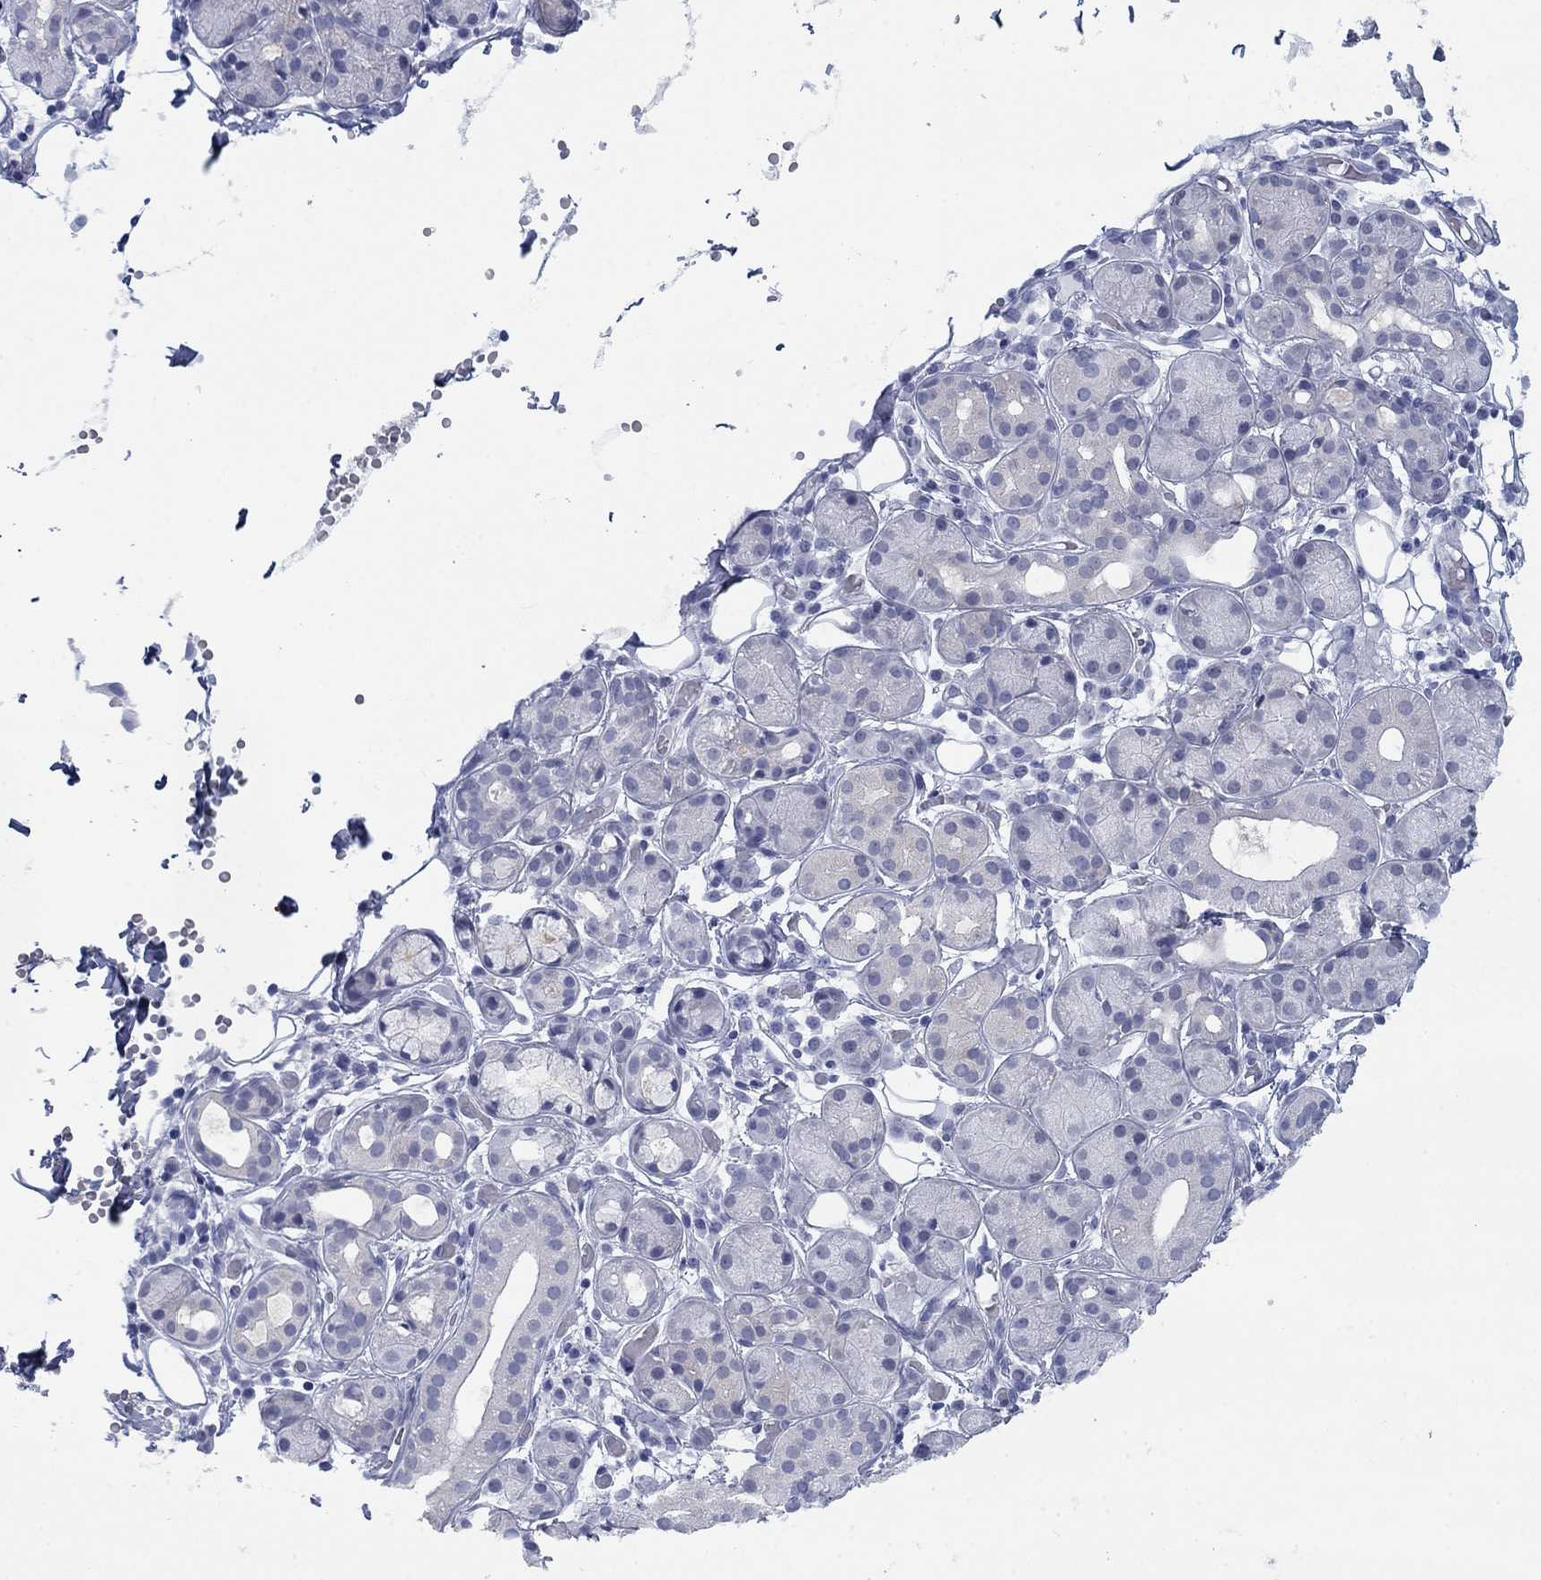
{"staining": {"intensity": "negative", "quantity": "none", "location": "none"}, "tissue": "salivary gland", "cell_type": "Glandular cells", "image_type": "normal", "snomed": [{"axis": "morphology", "description": "Normal tissue, NOS"}, {"axis": "topography", "description": "Salivary gland"}, {"axis": "topography", "description": "Peripheral nerve tissue"}], "caption": "IHC of unremarkable human salivary gland demonstrates no positivity in glandular cells.", "gene": "DNAL1", "patient": {"sex": "male", "age": 71}}